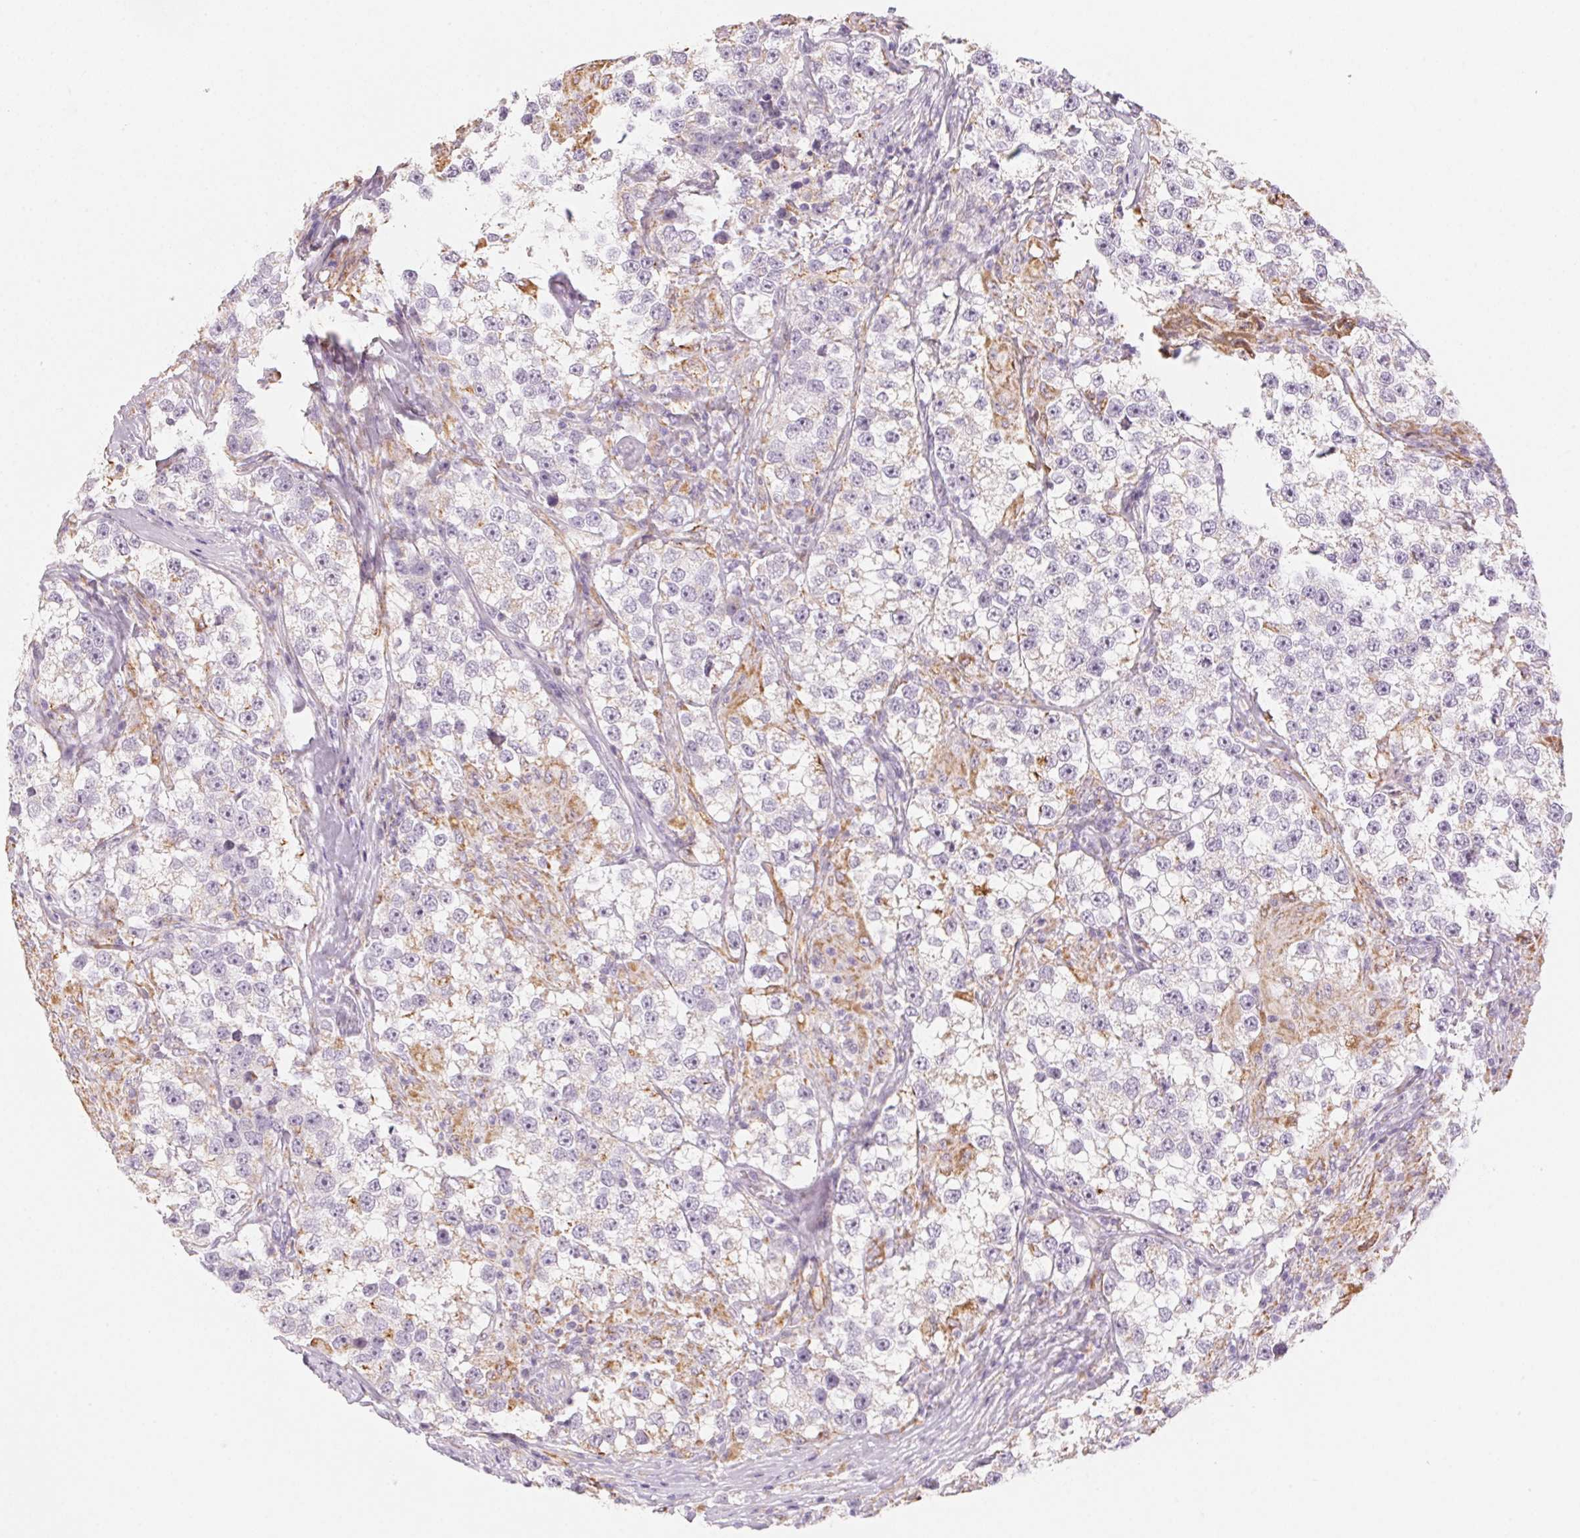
{"staining": {"intensity": "weak", "quantity": "<25%", "location": "cytoplasmic/membranous"}, "tissue": "testis cancer", "cell_type": "Tumor cells", "image_type": "cancer", "snomed": [{"axis": "morphology", "description": "Seminoma, NOS"}, {"axis": "topography", "description": "Testis"}], "caption": "Tumor cells are negative for protein expression in human testis cancer. (DAB IHC visualized using brightfield microscopy, high magnification).", "gene": "PRPH", "patient": {"sex": "male", "age": 46}}